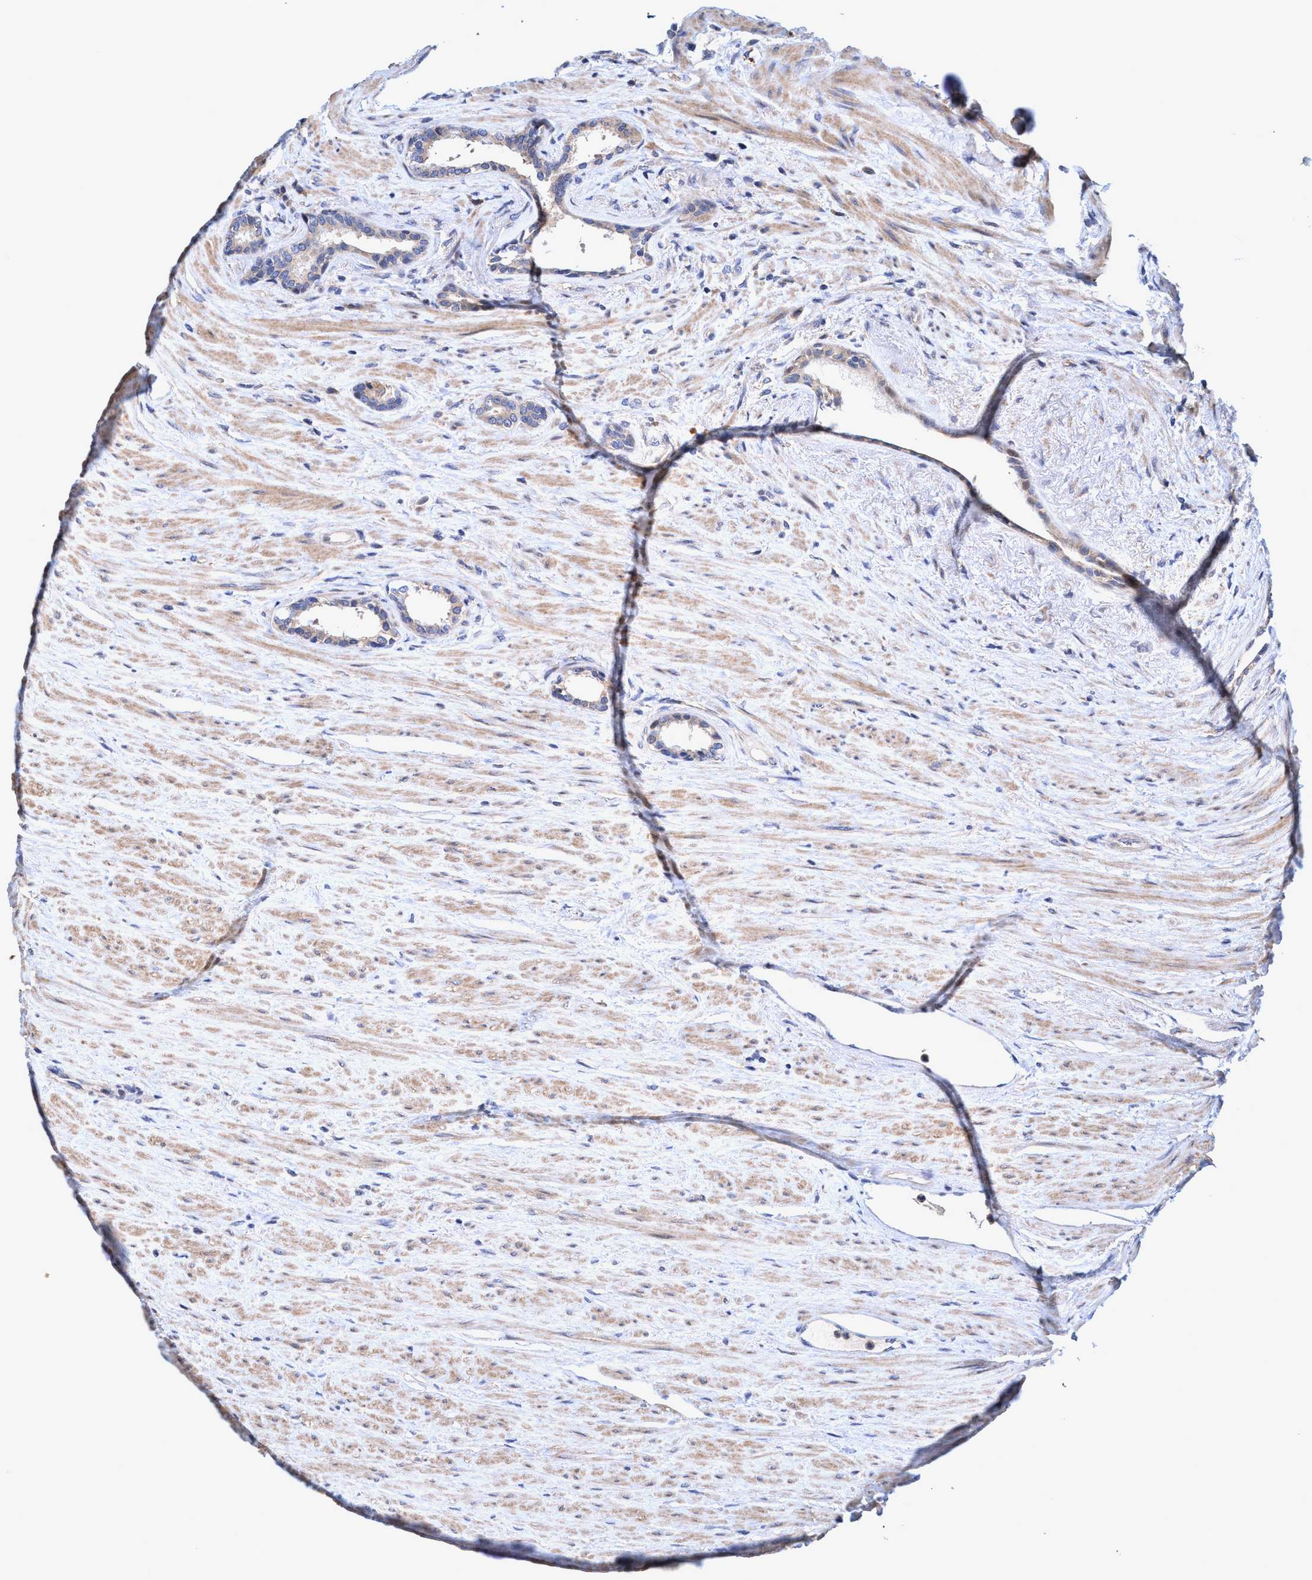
{"staining": {"intensity": "weak", "quantity": "25%-75%", "location": "cytoplasmic/membranous"}, "tissue": "prostate cancer", "cell_type": "Tumor cells", "image_type": "cancer", "snomed": [{"axis": "morphology", "description": "Adenocarcinoma, High grade"}, {"axis": "topography", "description": "Prostate"}], "caption": "Human prostate high-grade adenocarcinoma stained with a brown dye displays weak cytoplasmic/membranous positive expression in about 25%-75% of tumor cells.", "gene": "ZNF677", "patient": {"sex": "male", "age": 71}}